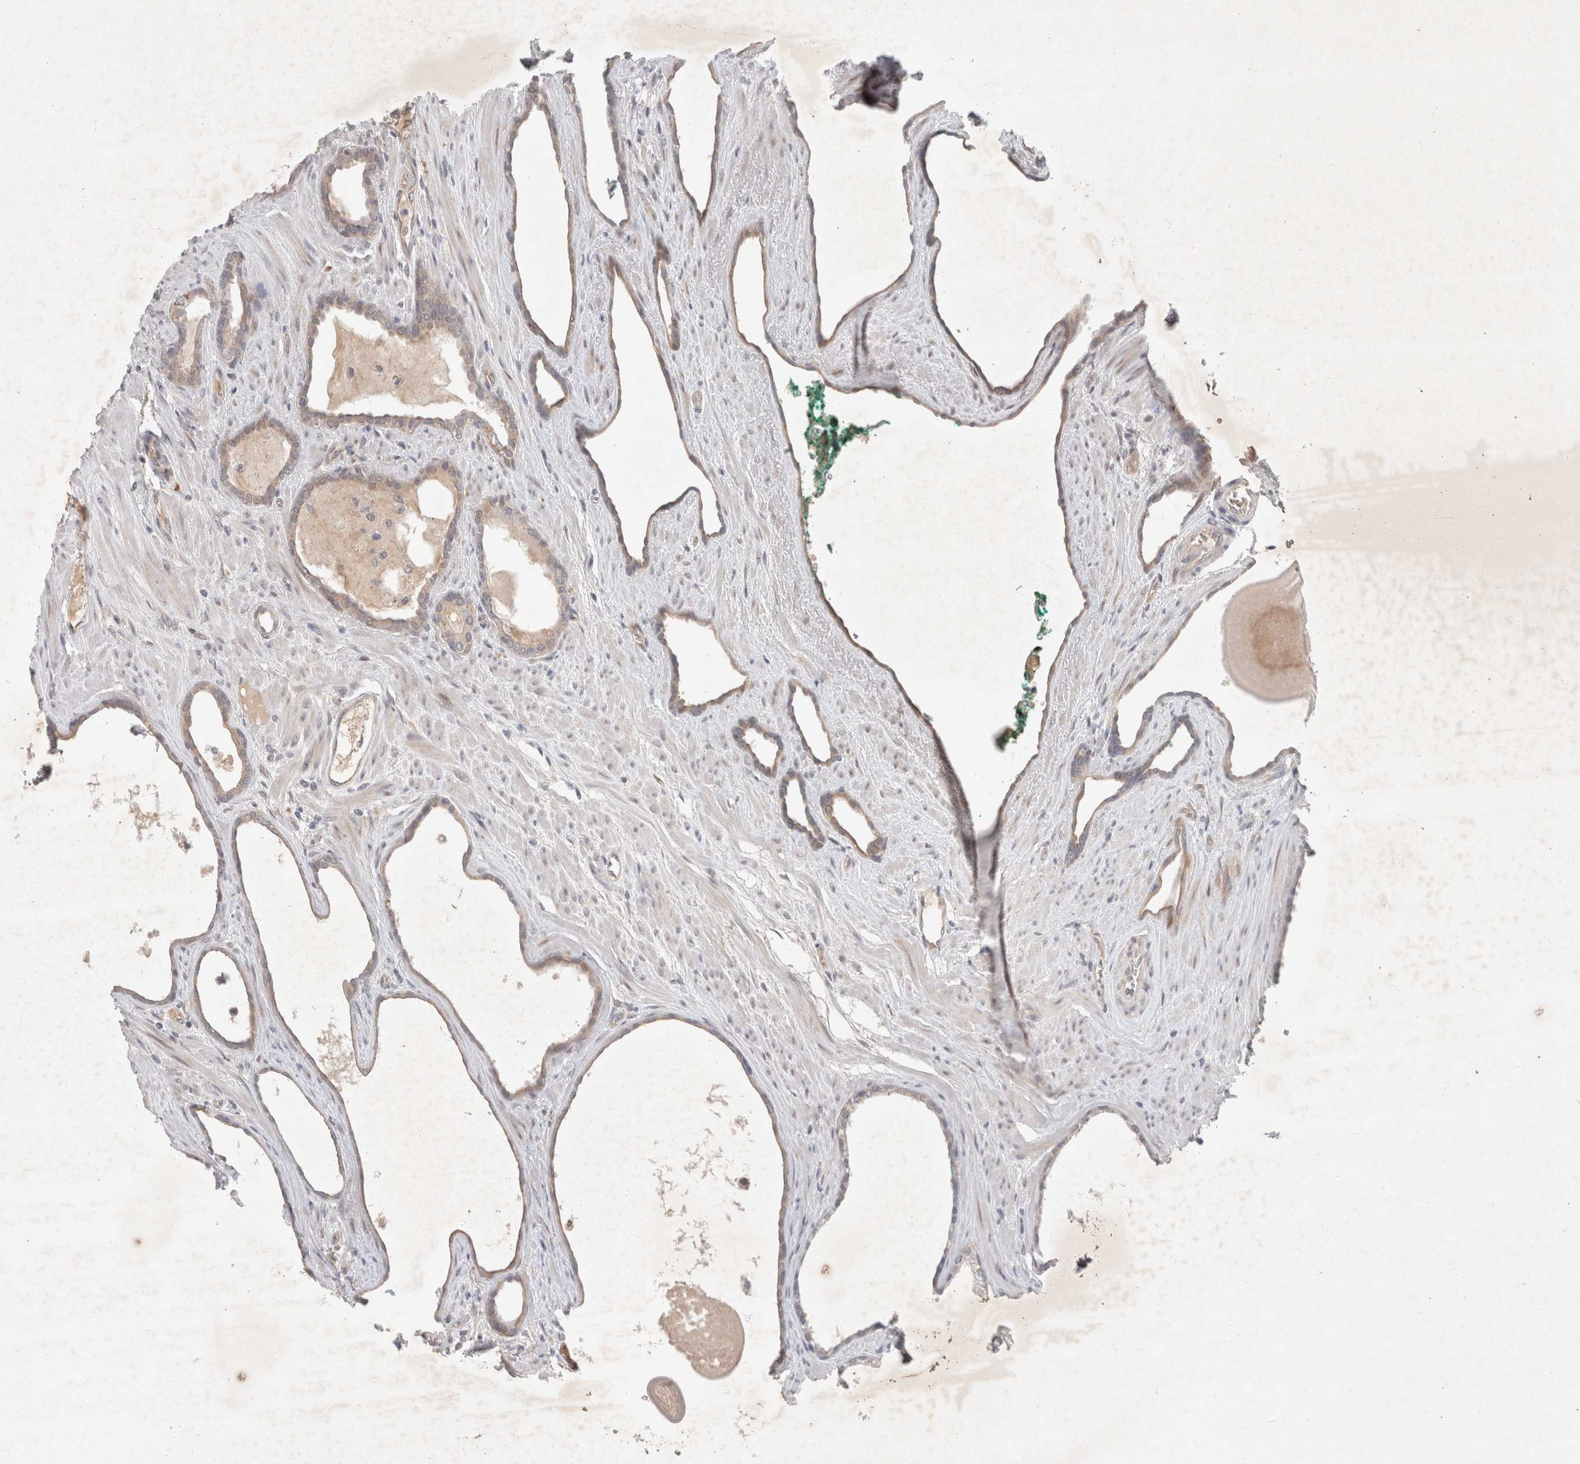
{"staining": {"intensity": "weak", "quantity": "<25%", "location": "cytoplasmic/membranous"}, "tissue": "prostate cancer", "cell_type": "Tumor cells", "image_type": "cancer", "snomed": [{"axis": "morphology", "description": "Adenocarcinoma, Low grade"}, {"axis": "topography", "description": "Prostate"}], "caption": "Photomicrograph shows no protein positivity in tumor cells of adenocarcinoma (low-grade) (prostate) tissue.", "gene": "RASAL2", "patient": {"sex": "male", "age": 70}}